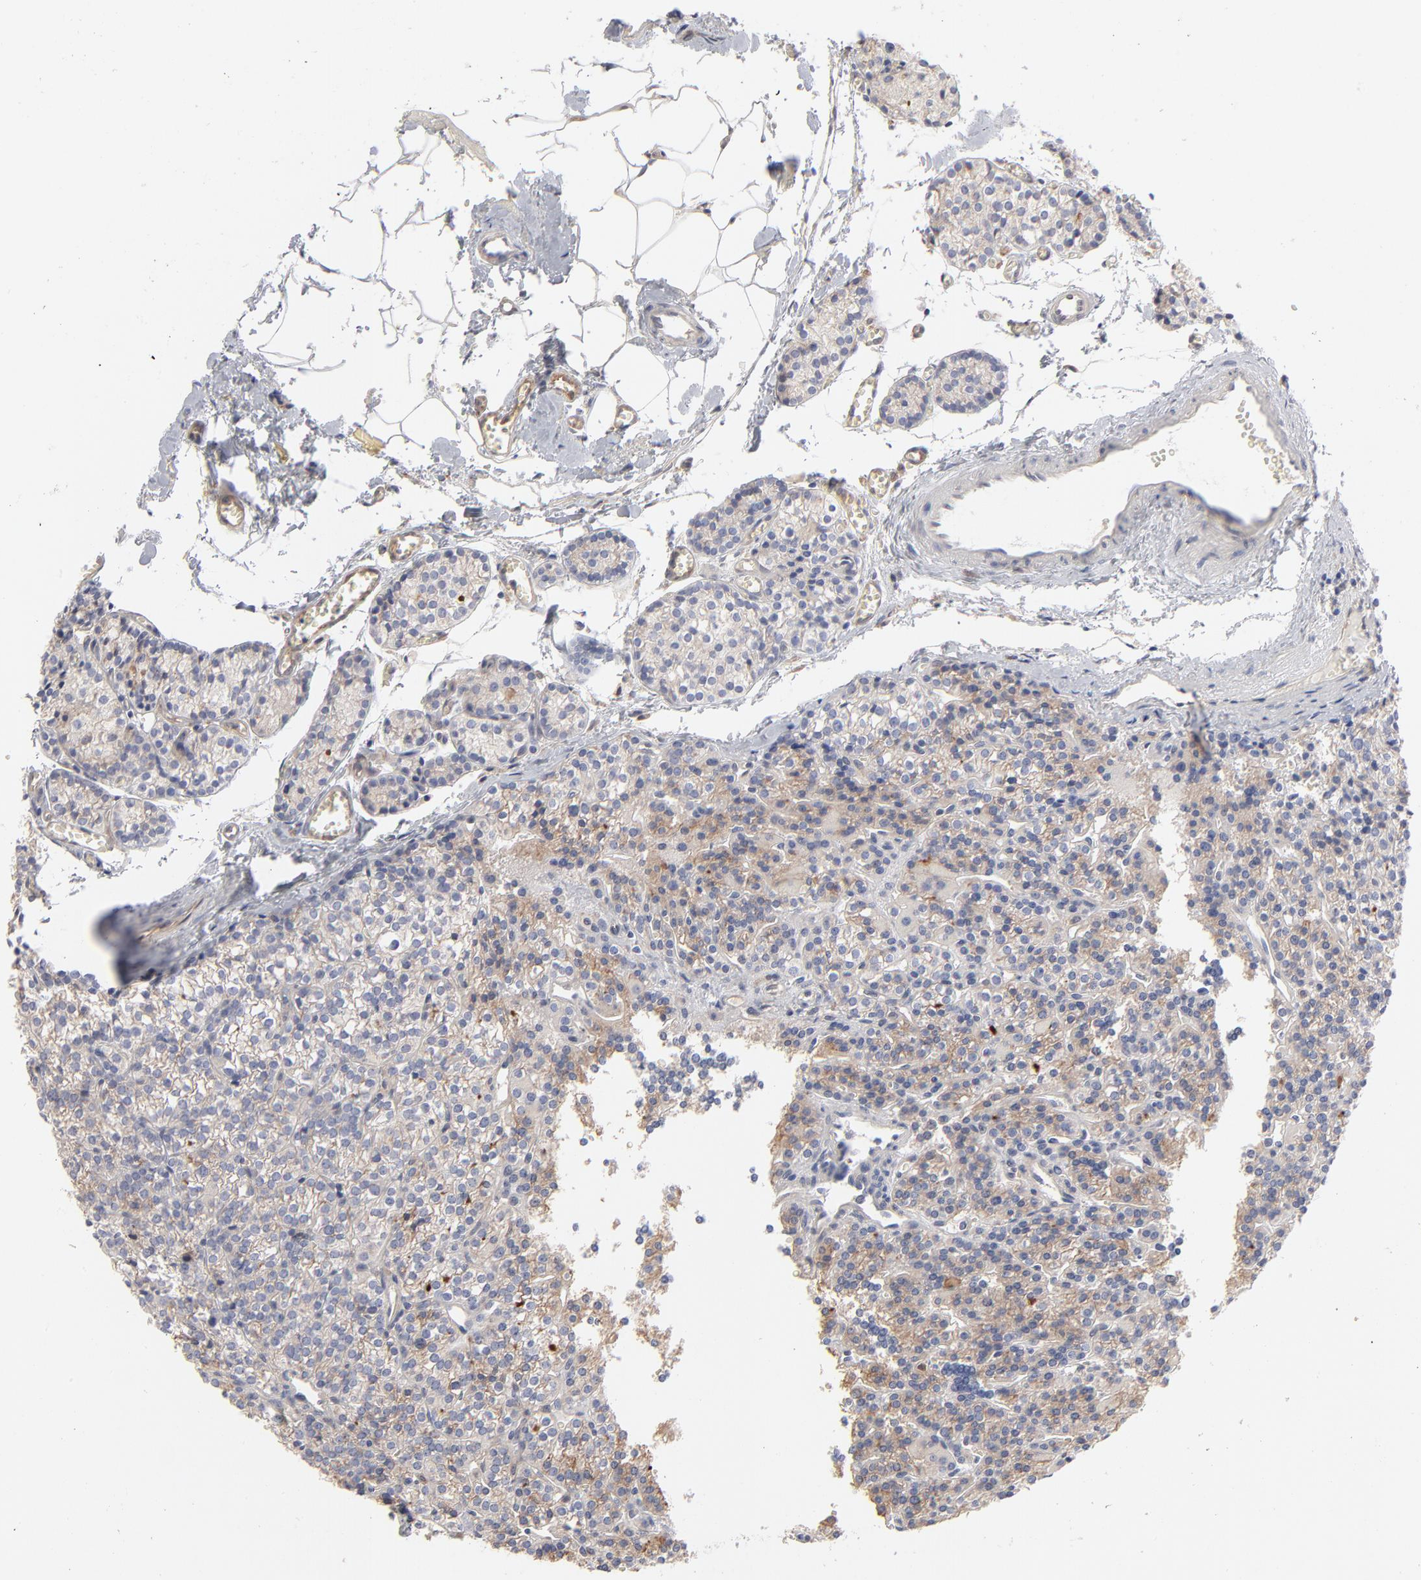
{"staining": {"intensity": "weak", "quantity": ">75%", "location": "cytoplasmic/membranous"}, "tissue": "parathyroid gland", "cell_type": "Glandular cells", "image_type": "normal", "snomed": [{"axis": "morphology", "description": "Normal tissue, NOS"}, {"axis": "topography", "description": "Parathyroid gland"}], "caption": "Weak cytoplasmic/membranous positivity for a protein is identified in approximately >75% of glandular cells of normal parathyroid gland using immunohistochemistry.", "gene": "ARRB1", "patient": {"sex": "female", "age": 50}}